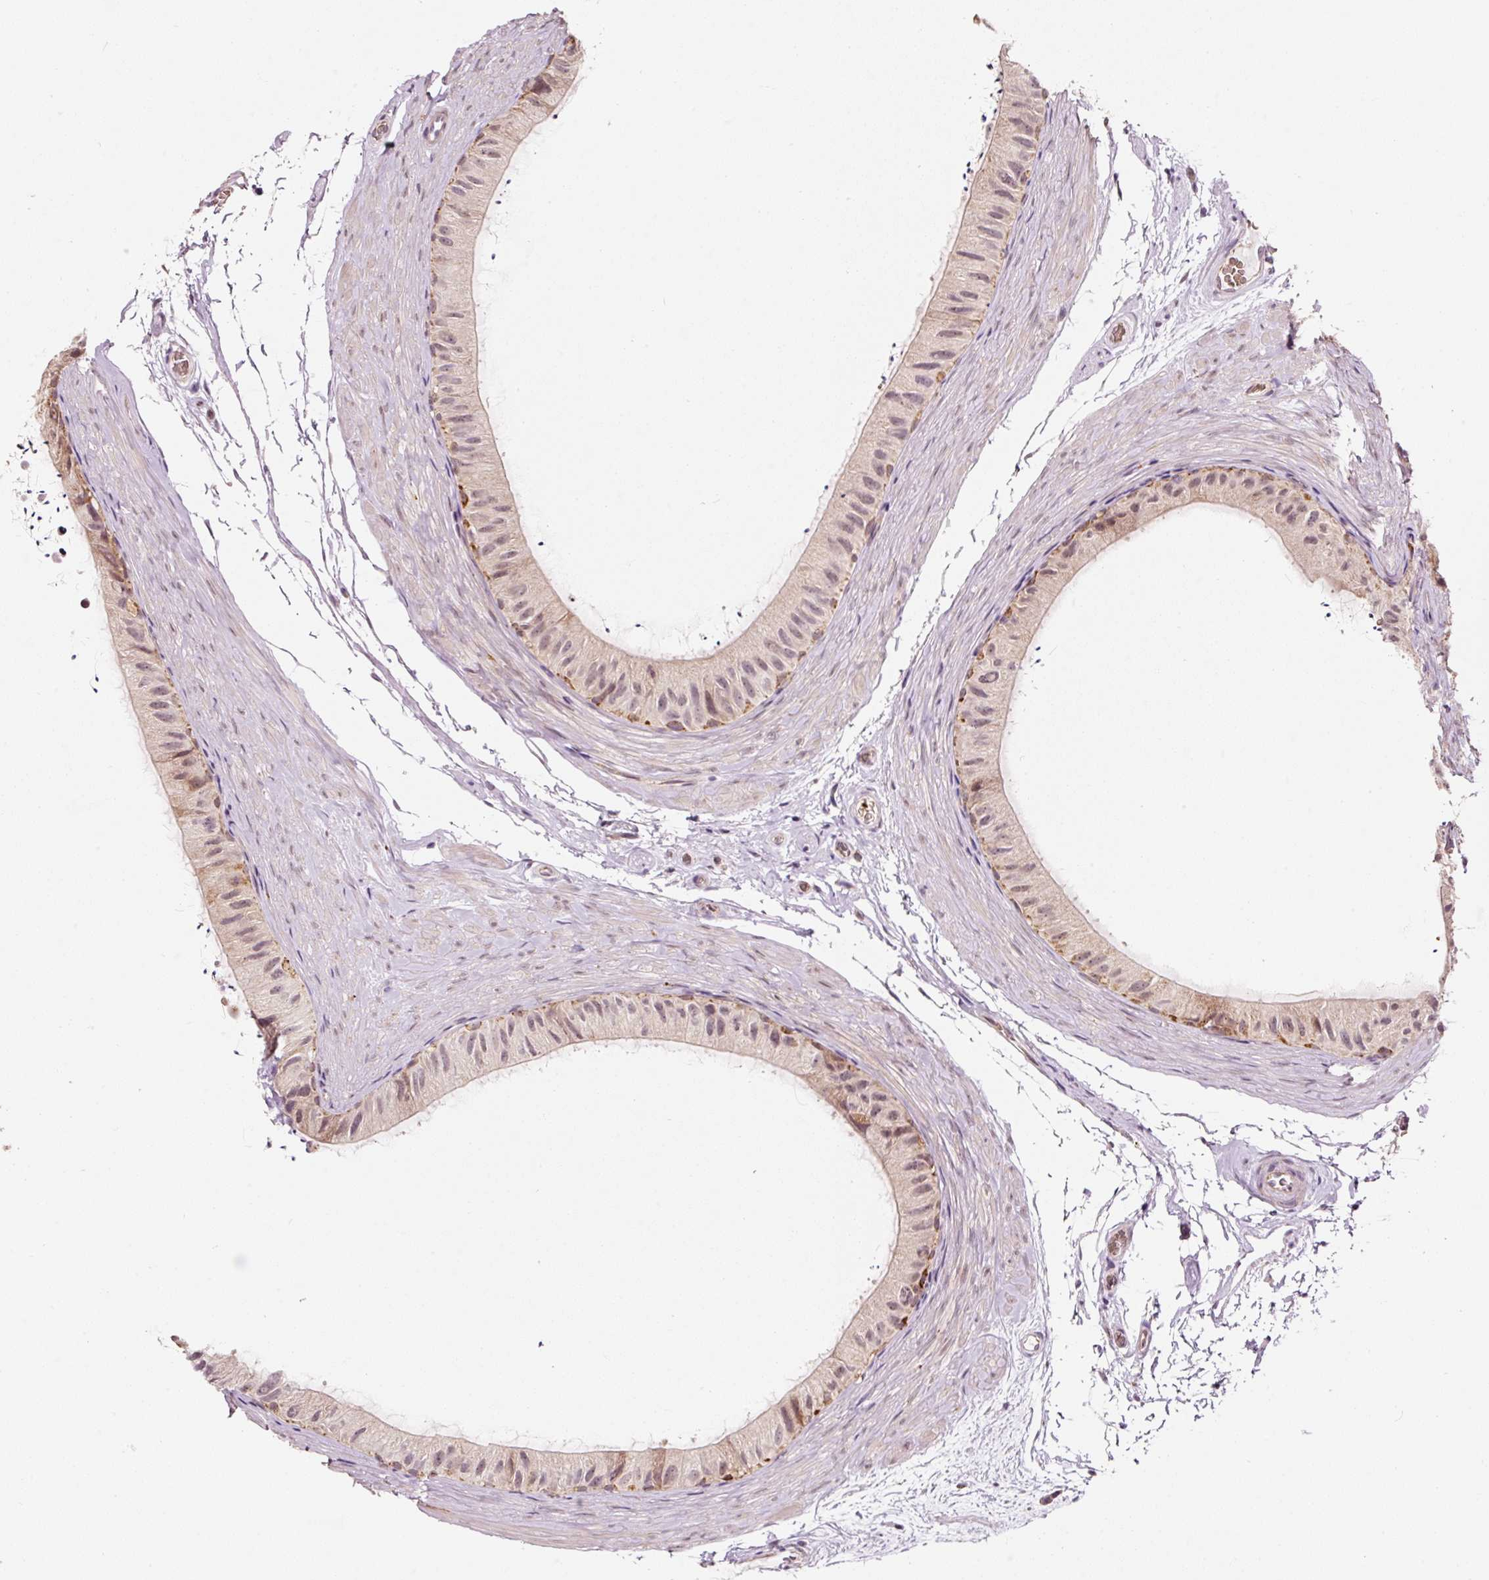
{"staining": {"intensity": "strong", "quantity": "<25%", "location": "cytoplasmic/membranous"}, "tissue": "epididymis", "cell_type": "Glandular cells", "image_type": "normal", "snomed": [{"axis": "morphology", "description": "Normal tissue, NOS"}, {"axis": "topography", "description": "Epididymis"}], "caption": "There is medium levels of strong cytoplasmic/membranous staining in glandular cells of unremarkable epididymis, as demonstrated by immunohistochemical staining (brown color).", "gene": "ZNF460", "patient": {"sex": "male", "age": 55}}